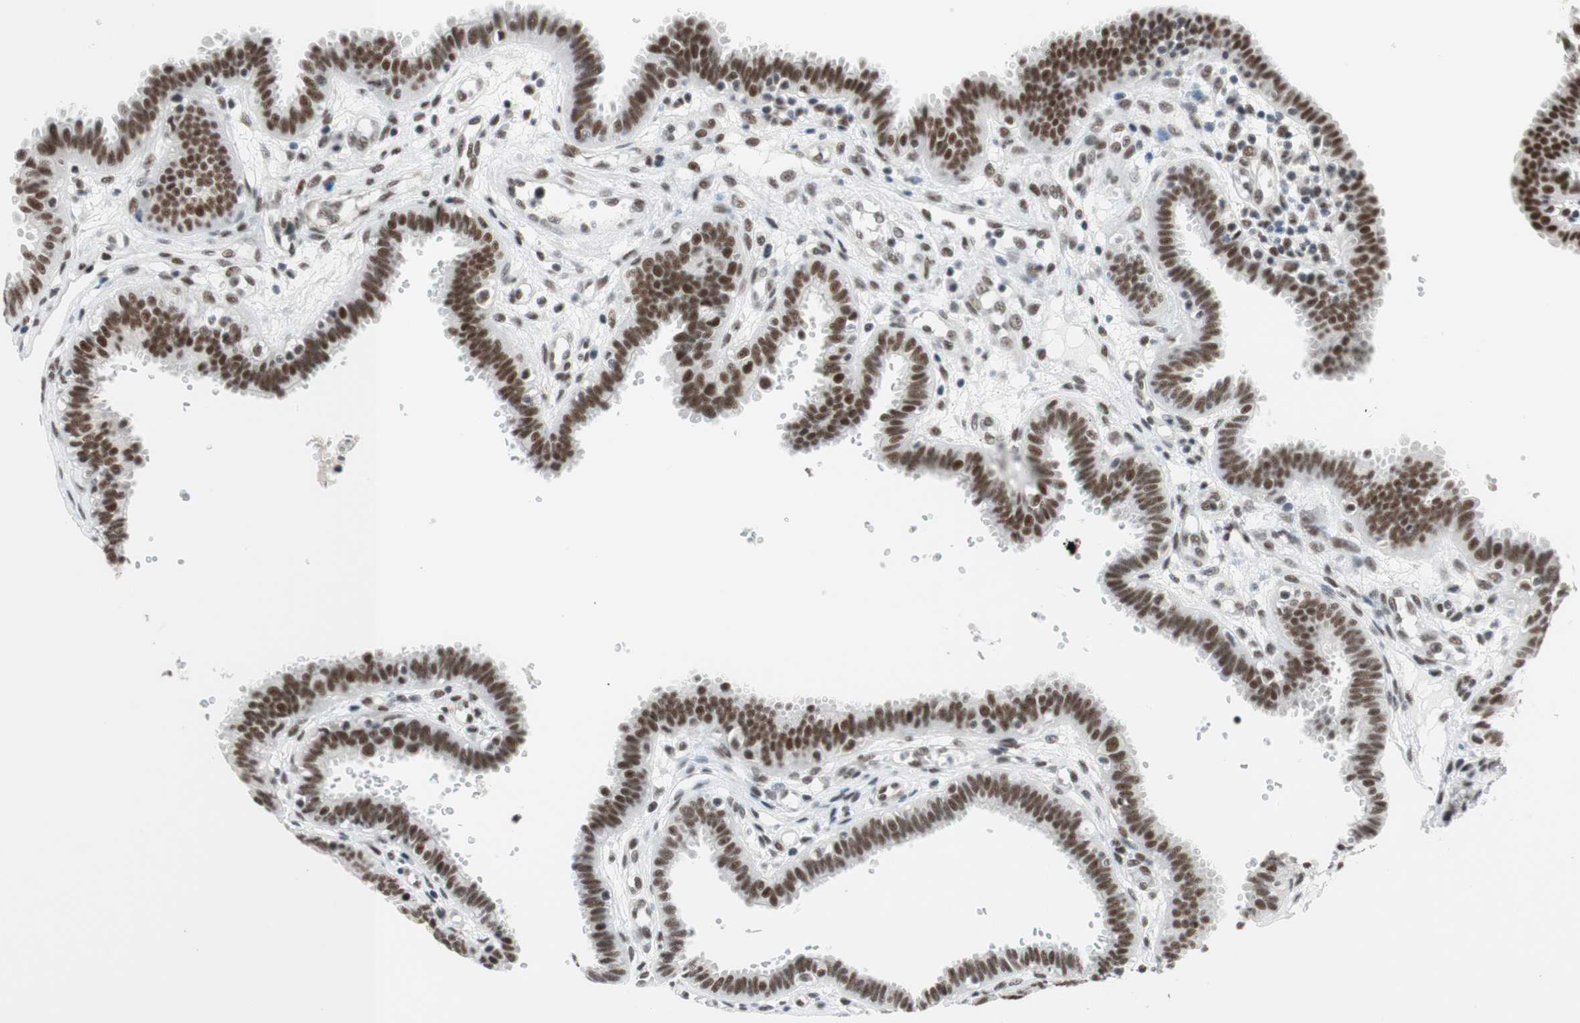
{"staining": {"intensity": "strong", "quantity": ">75%", "location": "nuclear"}, "tissue": "fallopian tube", "cell_type": "Glandular cells", "image_type": "normal", "snomed": [{"axis": "morphology", "description": "Normal tissue, NOS"}, {"axis": "topography", "description": "Fallopian tube"}], "caption": "Glandular cells demonstrate high levels of strong nuclear expression in about >75% of cells in benign human fallopian tube. (IHC, brightfield microscopy, high magnification).", "gene": "PRPF19", "patient": {"sex": "female", "age": 32}}